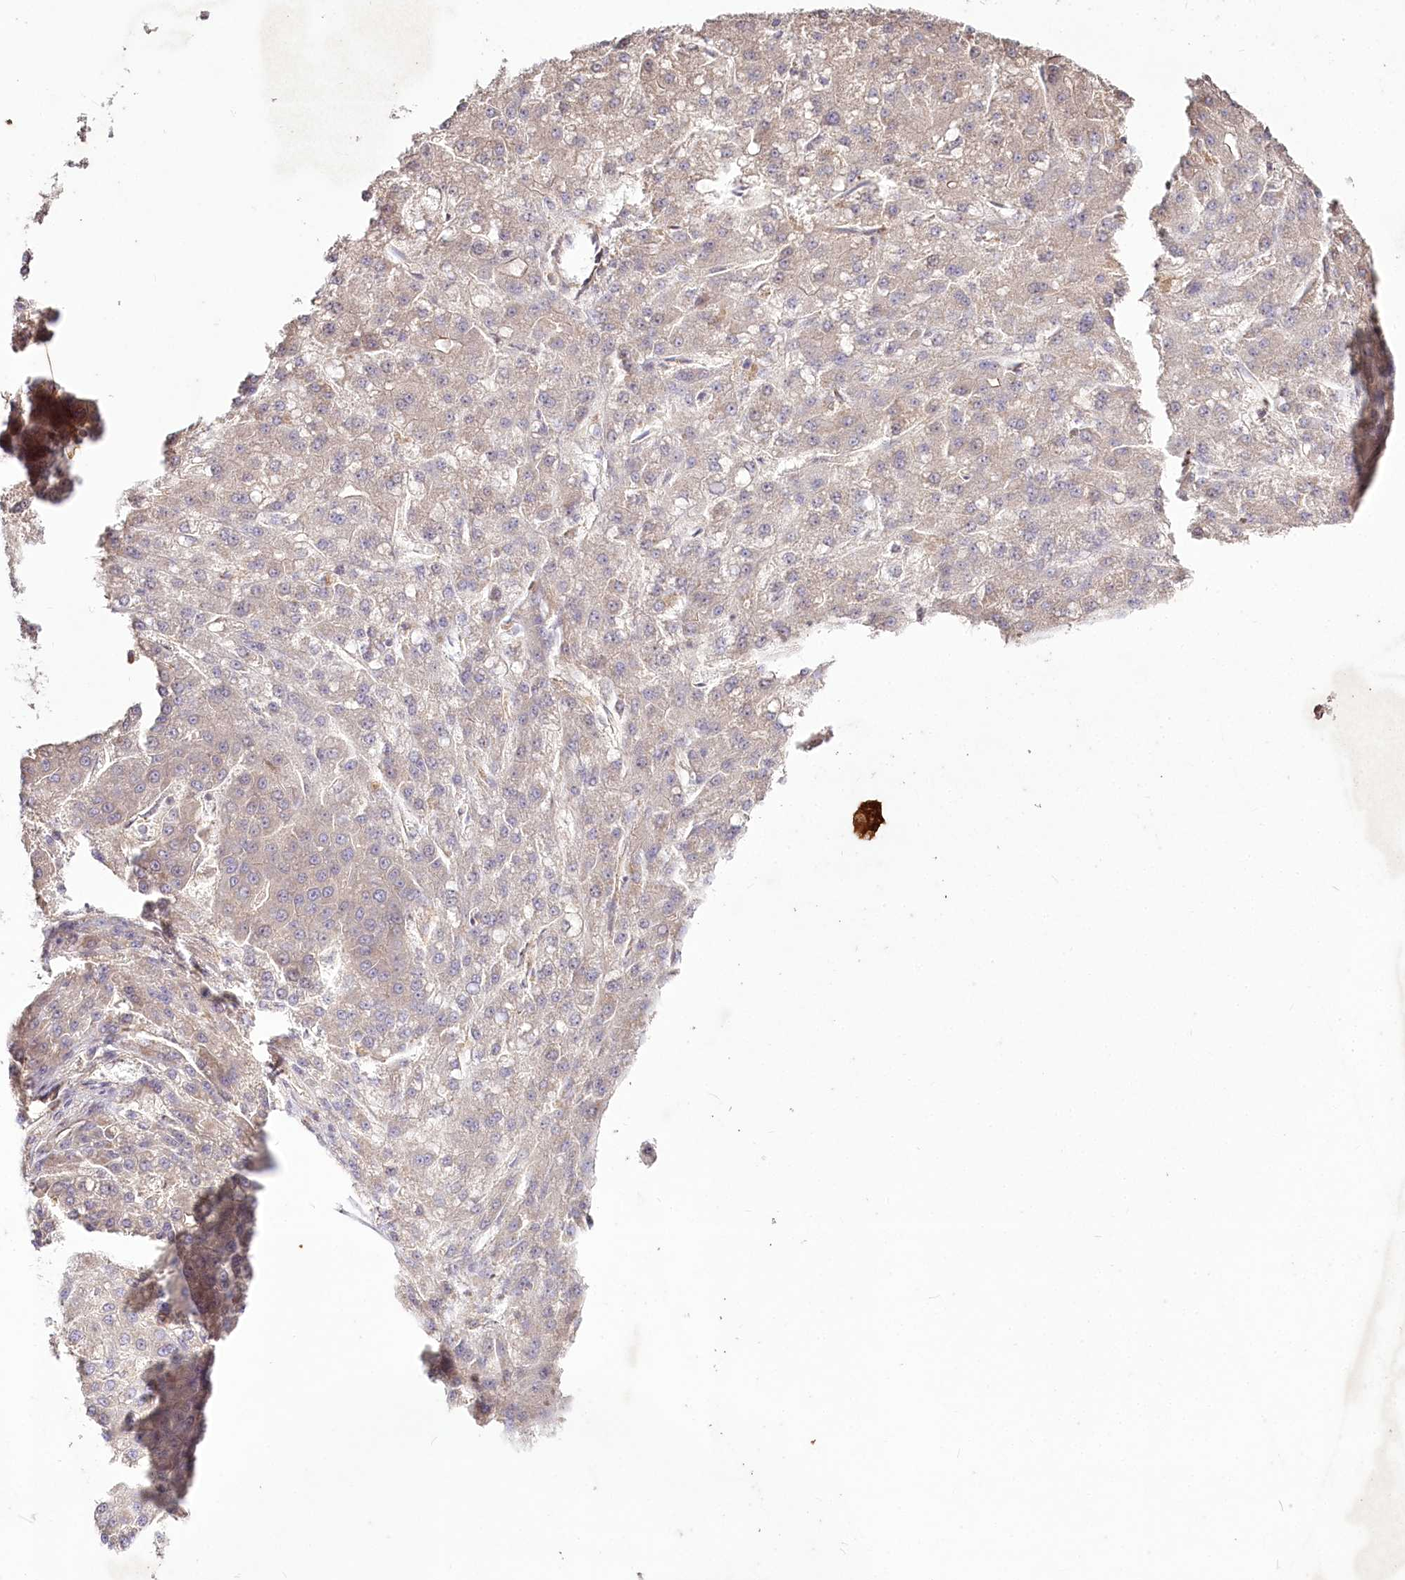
{"staining": {"intensity": "negative", "quantity": "none", "location": "none"}, "tissue": "liver cancer", "cell_type": "Tumor cells", "image_type": "cancer", "snomed": [{"axis": "morphology", "description": "Carcinoma, Hepatocellular, NOS"}, {"axis": "topography", "description": "Liver"}], "caption": "A high-resolution photomicrograph shows immunohistochemistry staining of liver cancer (hepatocellular carcinoma), which reveals no significant expression in tumor cells. (DAB immunohistochemistry (IHC) with hematoxylin counter stain).", "gene": "SH3TC1", "patient": {"sex": "male", "age": 67}}